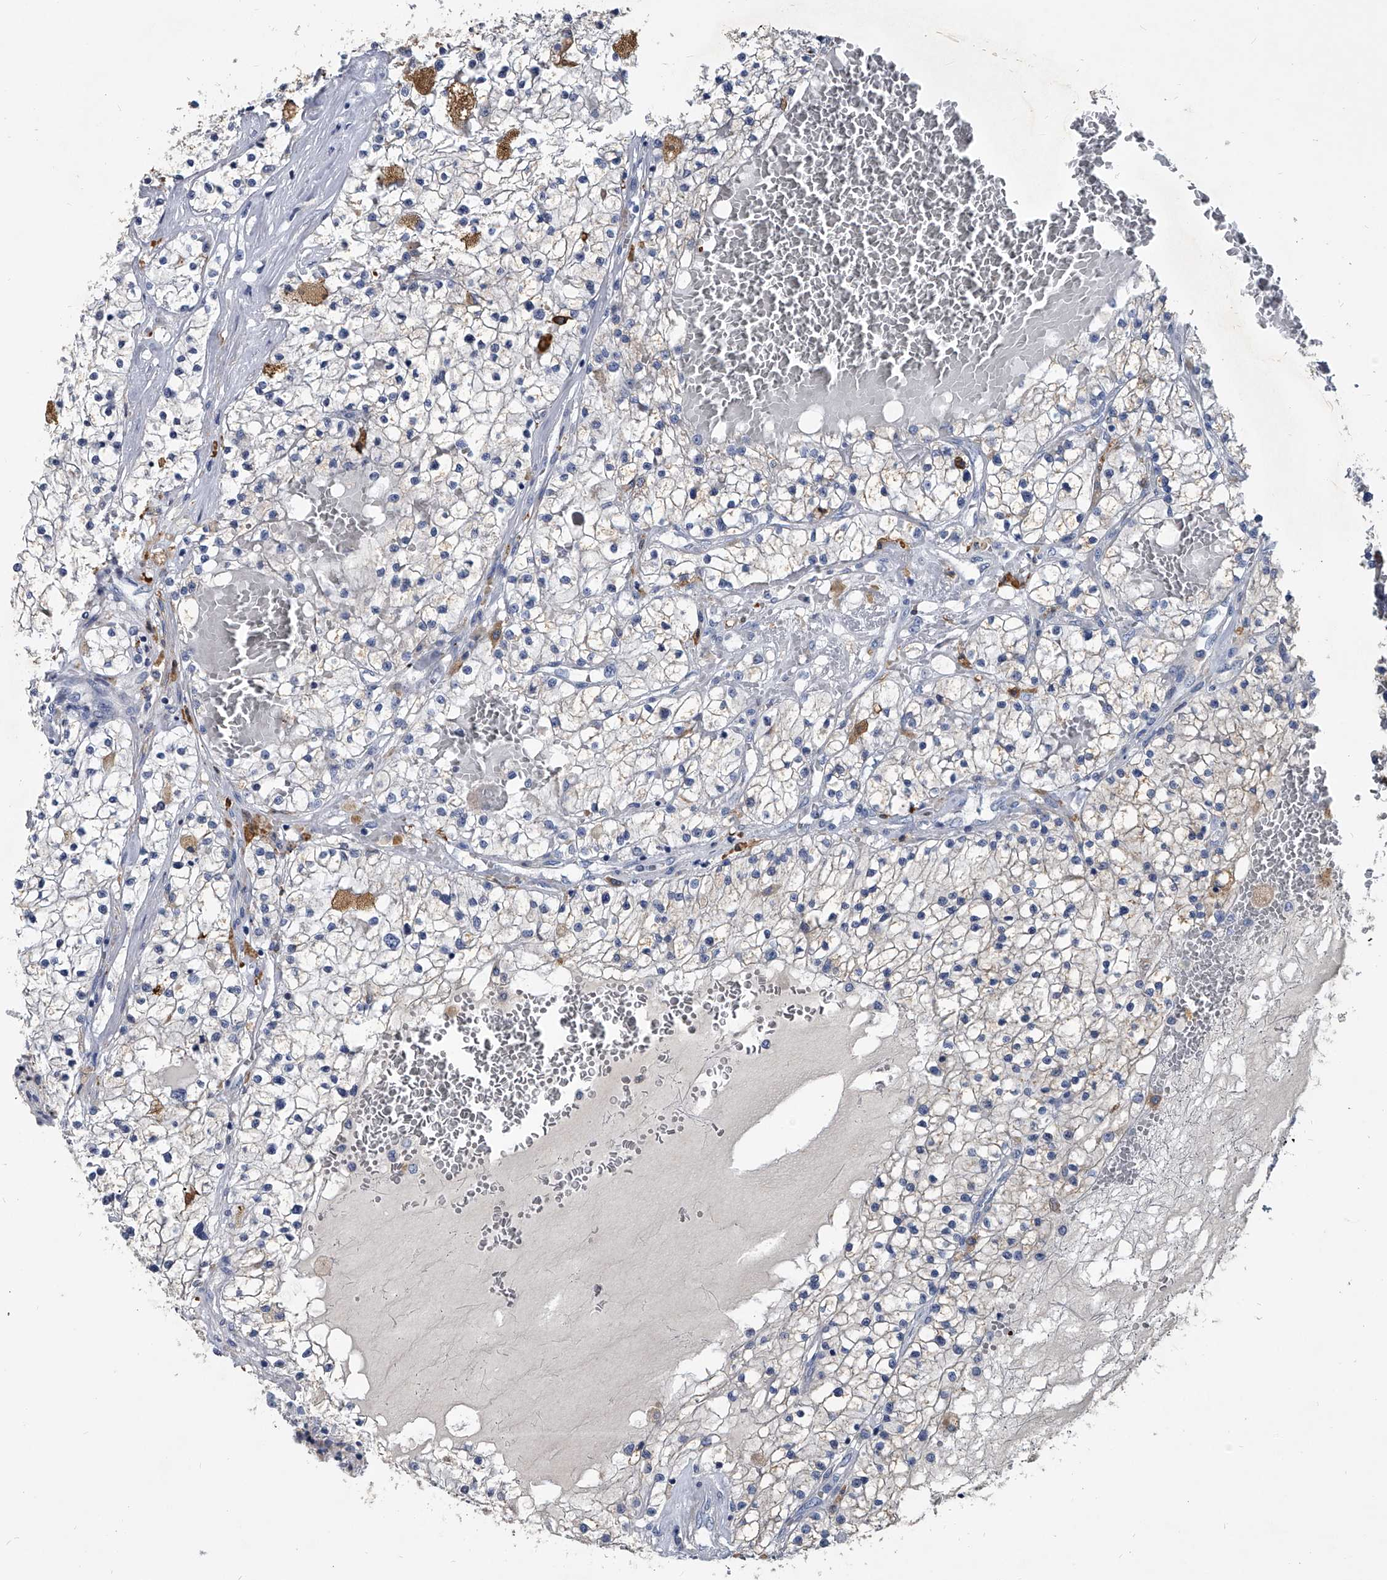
{"staining": {"intensity": "negative", "quantity": "none", "location": "none"}, "tissue": "renal cancer", "cell_type": "Tumor cells", "image_type": "cancer", "snomed": [{"axis": "morphology", "description": "Normal tissue, NOS"}, {"axis": "morphology", "description": "Adenocarcinoma, NOS"}, {"axis": "topography", "description": "Kidney"}], "caption": "Renal cancer (adenocarcinoma) stained for a protein using IHC demonstrates no staining tumor cells.", "gene": "SPP1", "patient": {"sex": "male", "age": 68}}